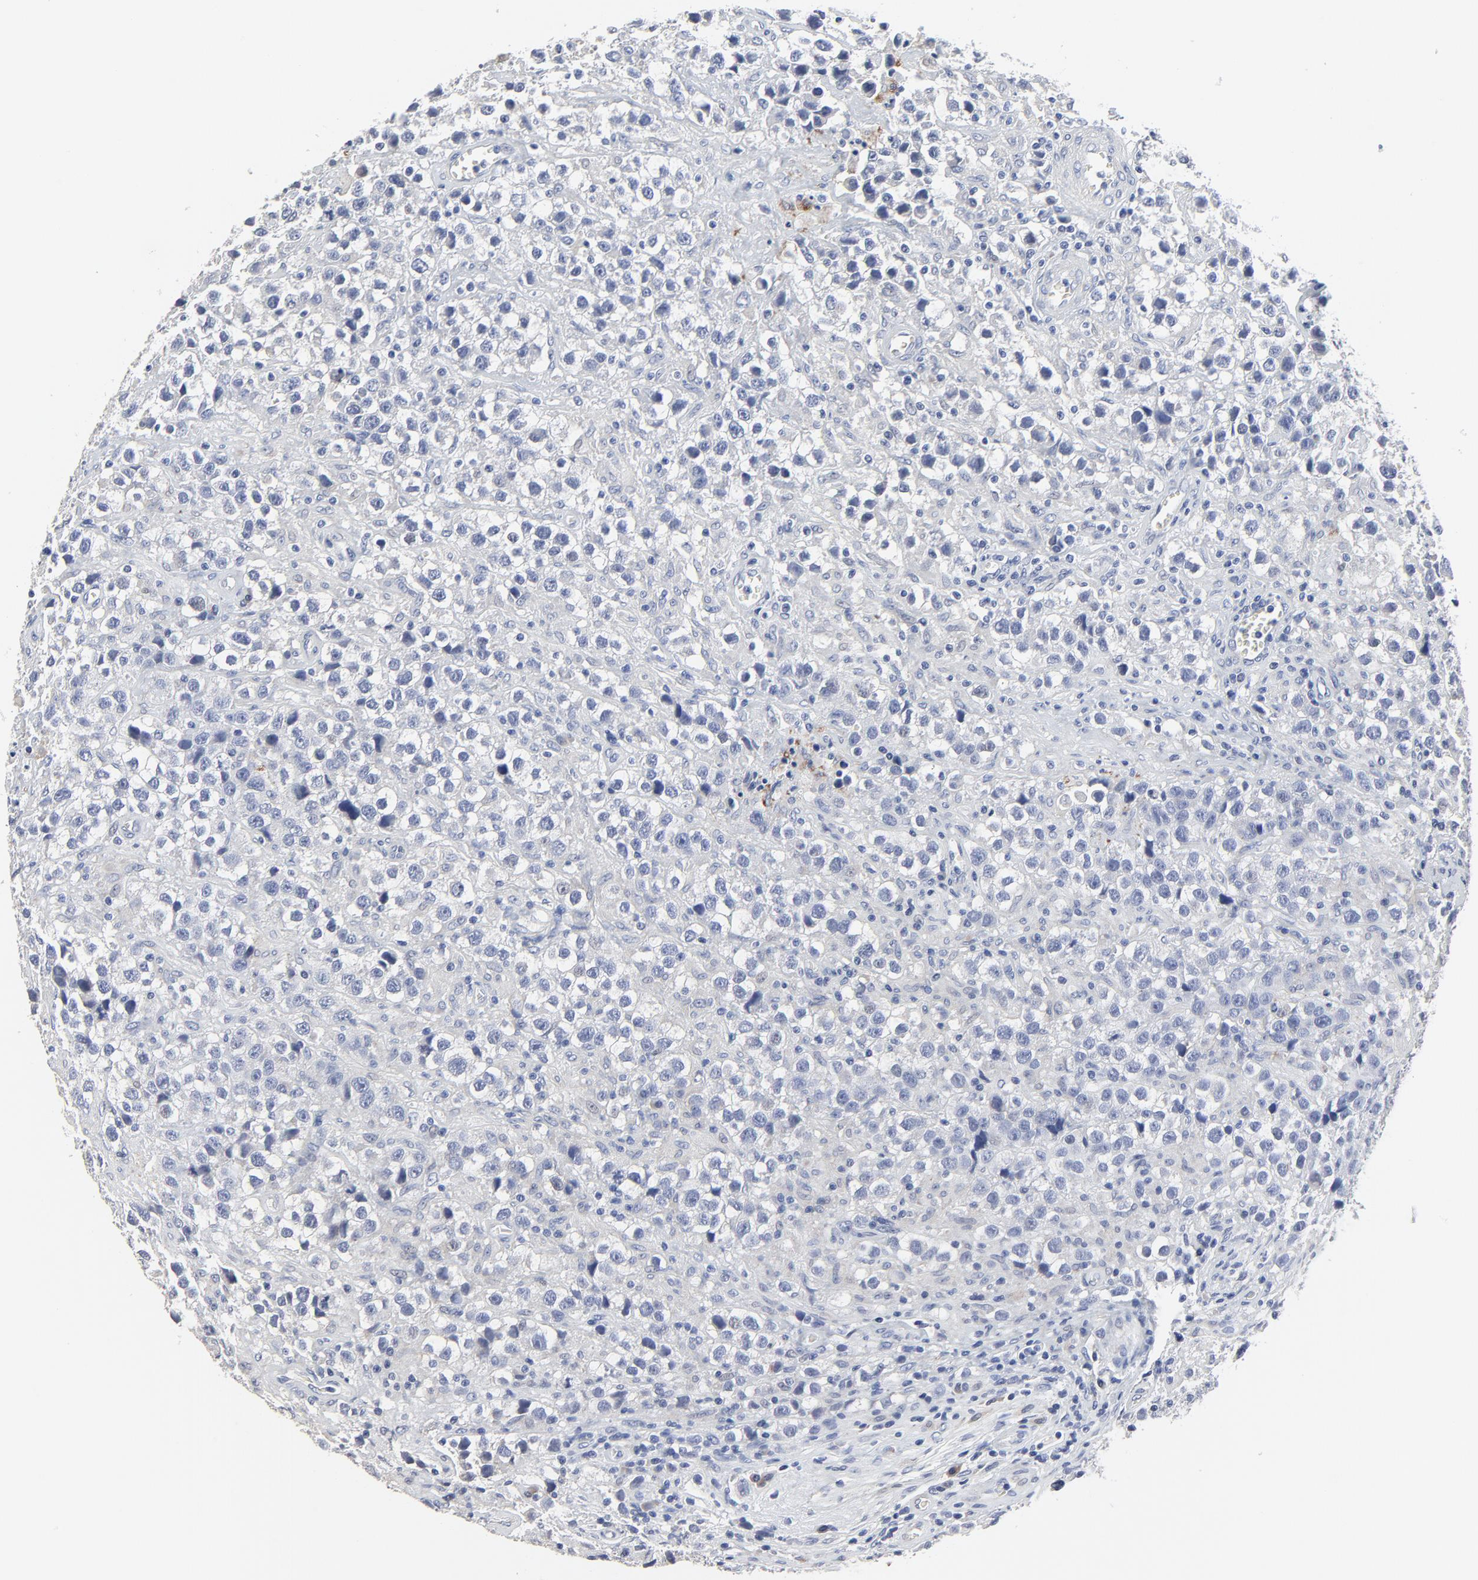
{"staining": {"intensity": "negative", "quantity": "none", "location": "none"}, "tissue": "testis cancer", "cell_type": "Tumor cells", "image_type": "cancer", "snomed": [{"axis": "morphology", "description": "Seminoma, NOS"}, {"axis": "topography", "description": "Testis"}], "caption": "The immunohistochemistry image has no significant expression in tumor cells of testis cancer (seminoma) tissue.", "gene": "DHRSX", "patient": {"sex": "male", "age": 43}}